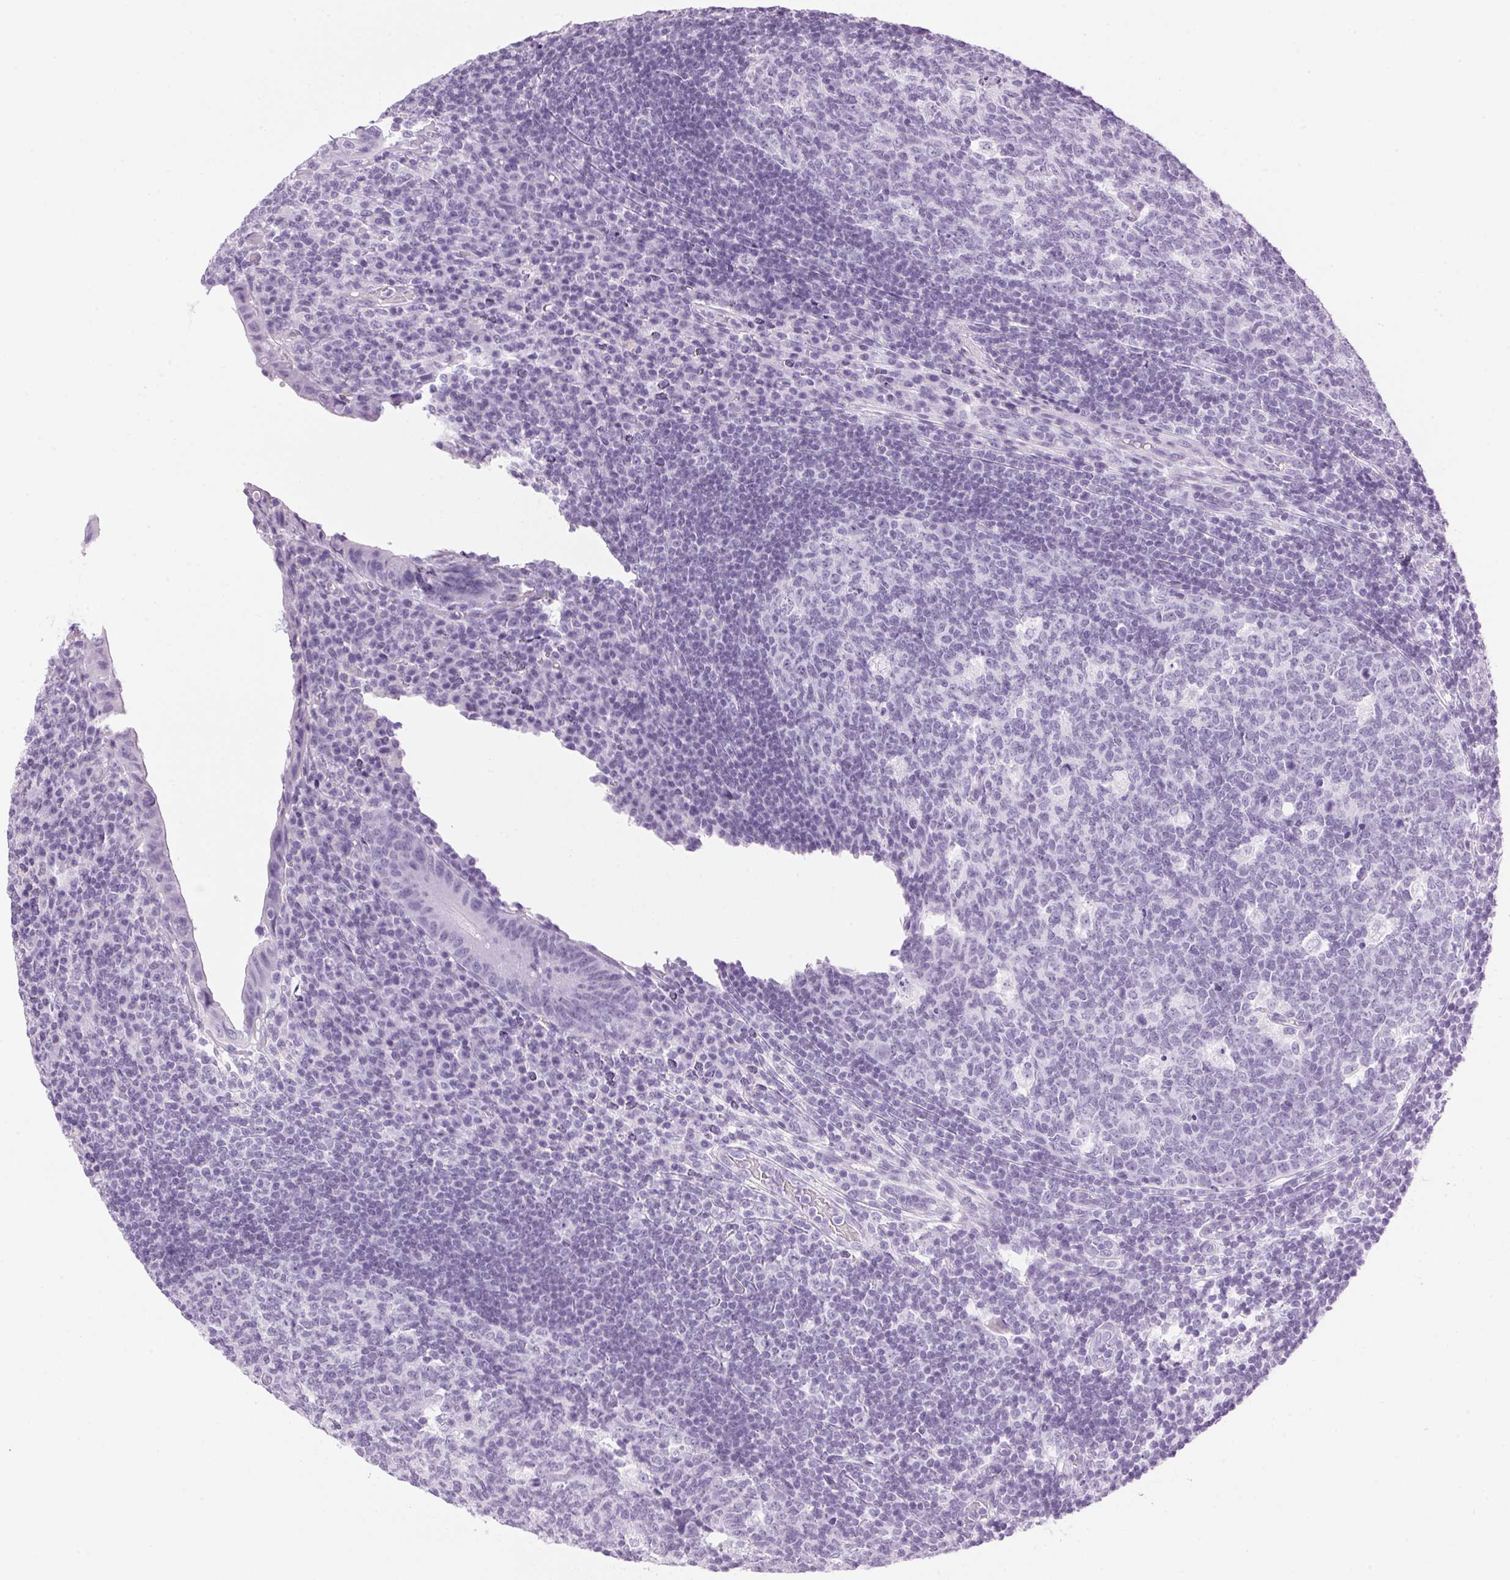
{"staining": {"intensity": "negative", "quantity": "none", "location": "none"}, "tissue": "appendix", "cell_type": "Glandular cells", "image_type": "normal", "snomed": [{"axis": "morphology", "description": "Normal tissue, NOS"}, {"axis": "topography", "description": "Appendix"}], "caption": "DAB immunohistochemical staining of normal appendix shows no significant positivity in glandular cells.", "gene": "SP7", "patient": {"sex": "male", "age": 18}}